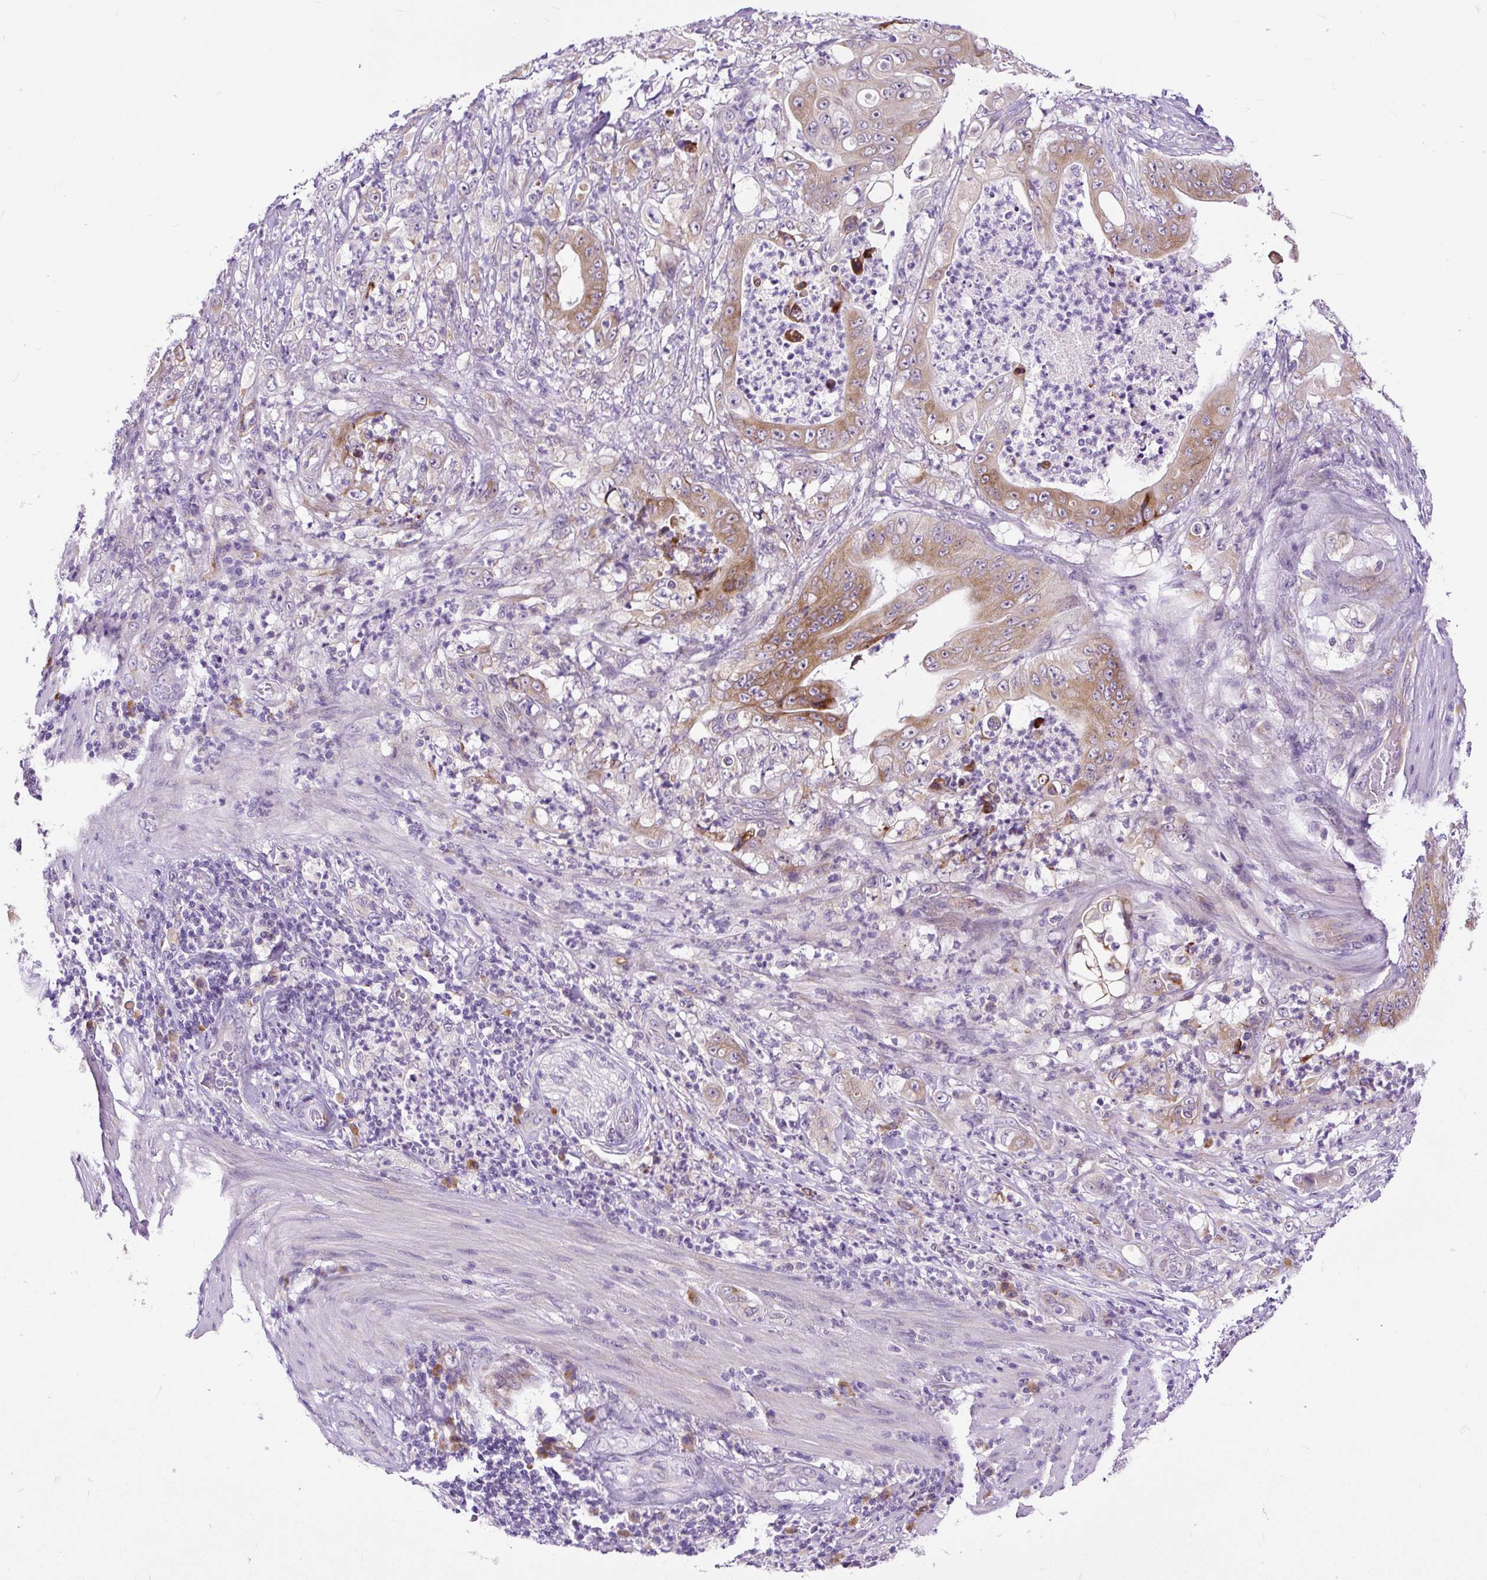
{"staining": {"intensity": "moderate", "quantity": ">75%", "location": "cytoplasmic/membranous"}, "tissue": "stomach cancer", "cell_type": "Tumor cells", "image_type": "cancer", "snomed": [{"axis": "morphology", "description": "Adenocarcinoma, NOS"}, {"axis": "topography", "description": "Stomach"}], "caption": "Stomach adenocarcinoma tissue shows moderate cytoplasmic/membranous expression in approximately >75% of tumor cells", "gene": "FMC1", "patient": {"sex": "female", "age": 73}}